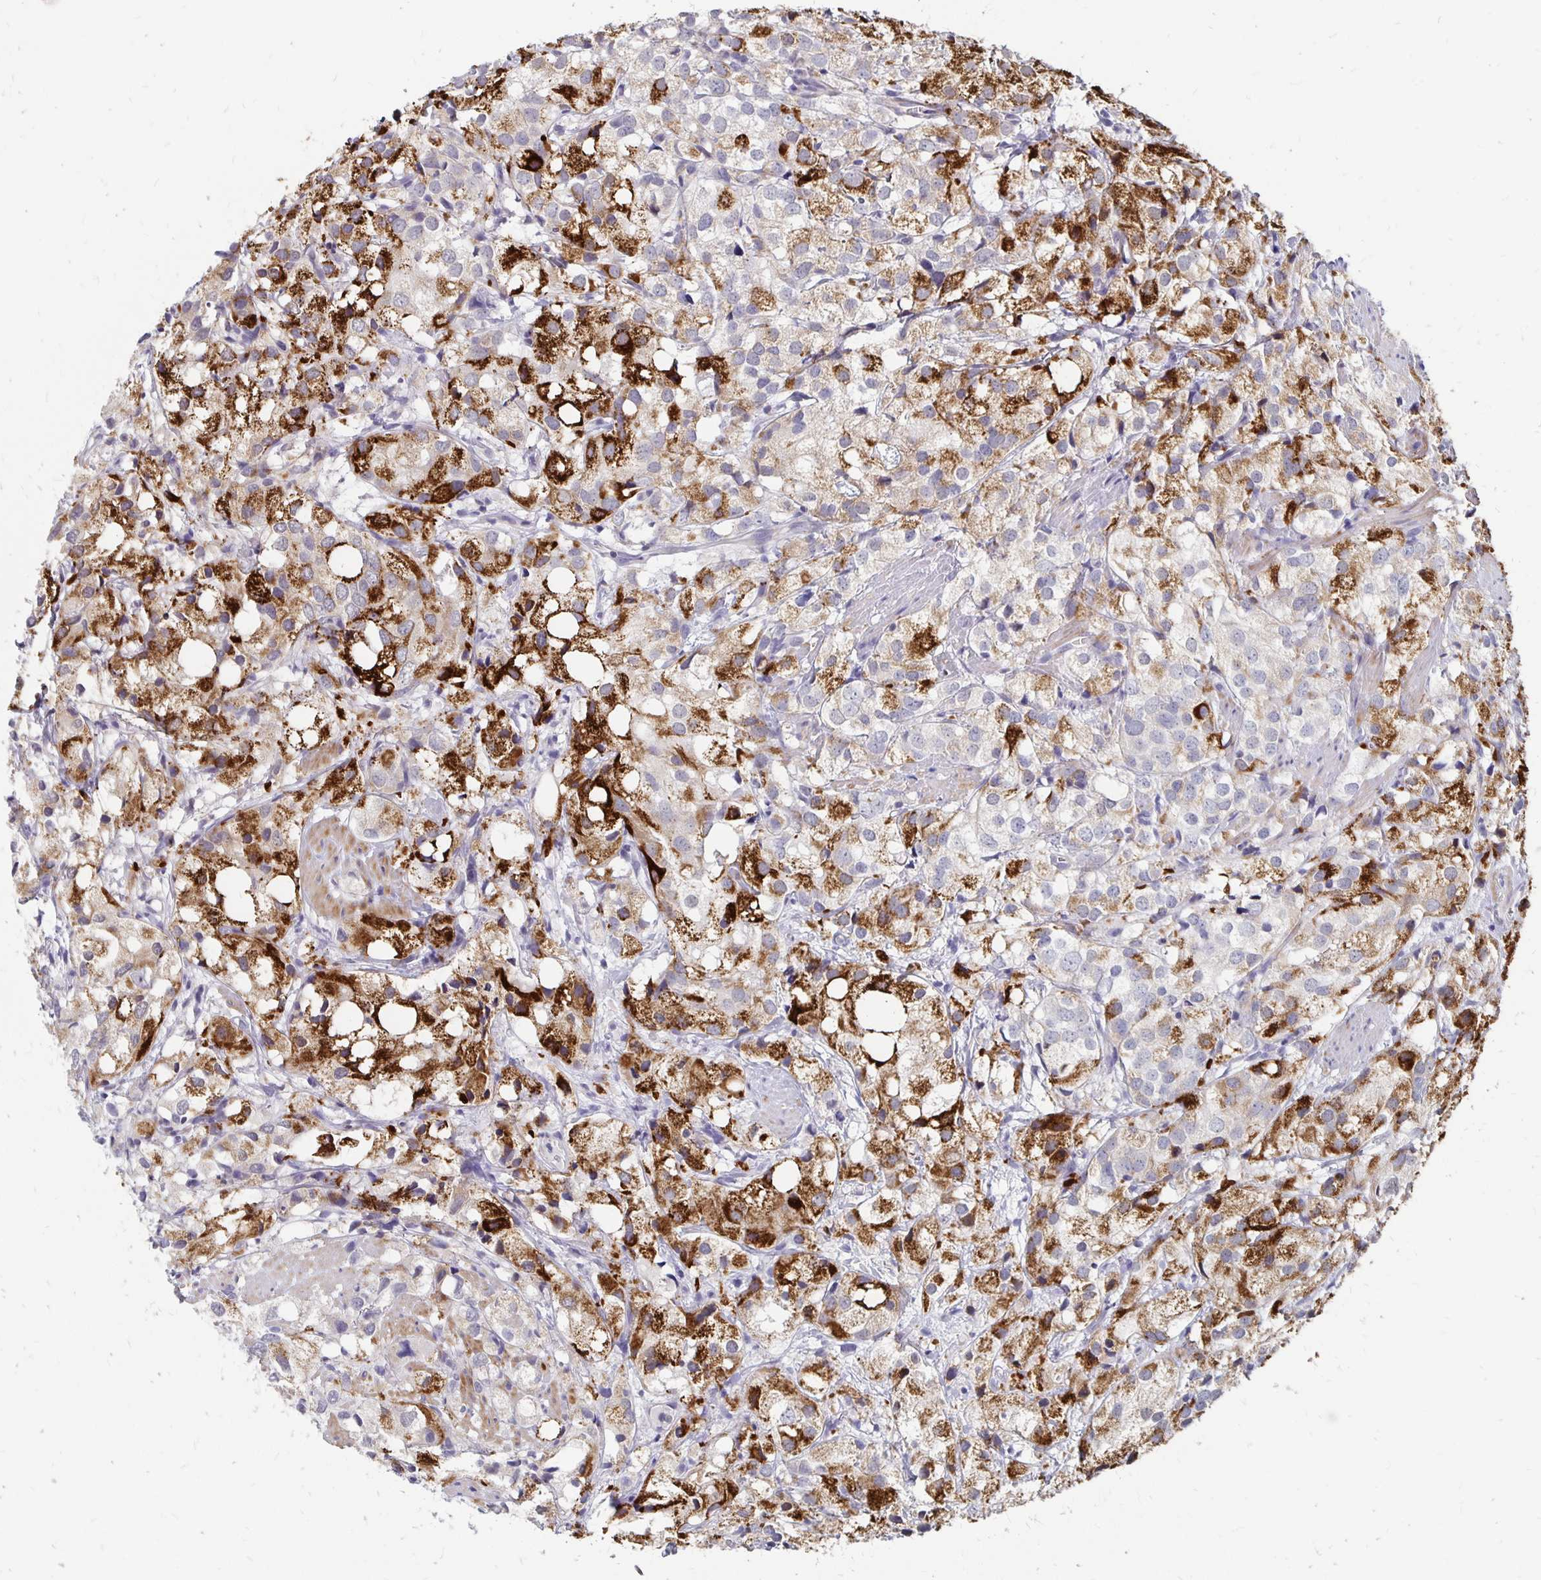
{"staining": {"intensity": "strong", "quantity": "25%-75%", "location": "cytoplasmic/membranous"}, "tissue": "prostate cancer", "cell_type": "Tumor cells", "image_type": "cancer", "snomed": [{"axis": "morphology", "description": "Adenocarcinoma, High grade"}, {"axis": "topography", "description": "Prostate"}], "caption": "Tumor cells reveal high levels of strong cytoplasmic/membranous positivity in approximately 25%-75% of cells in human prostate adenocarcinoma (high-grade).", "gene": "ATOSB", "patient": {"sex": "male", "age": 86}}